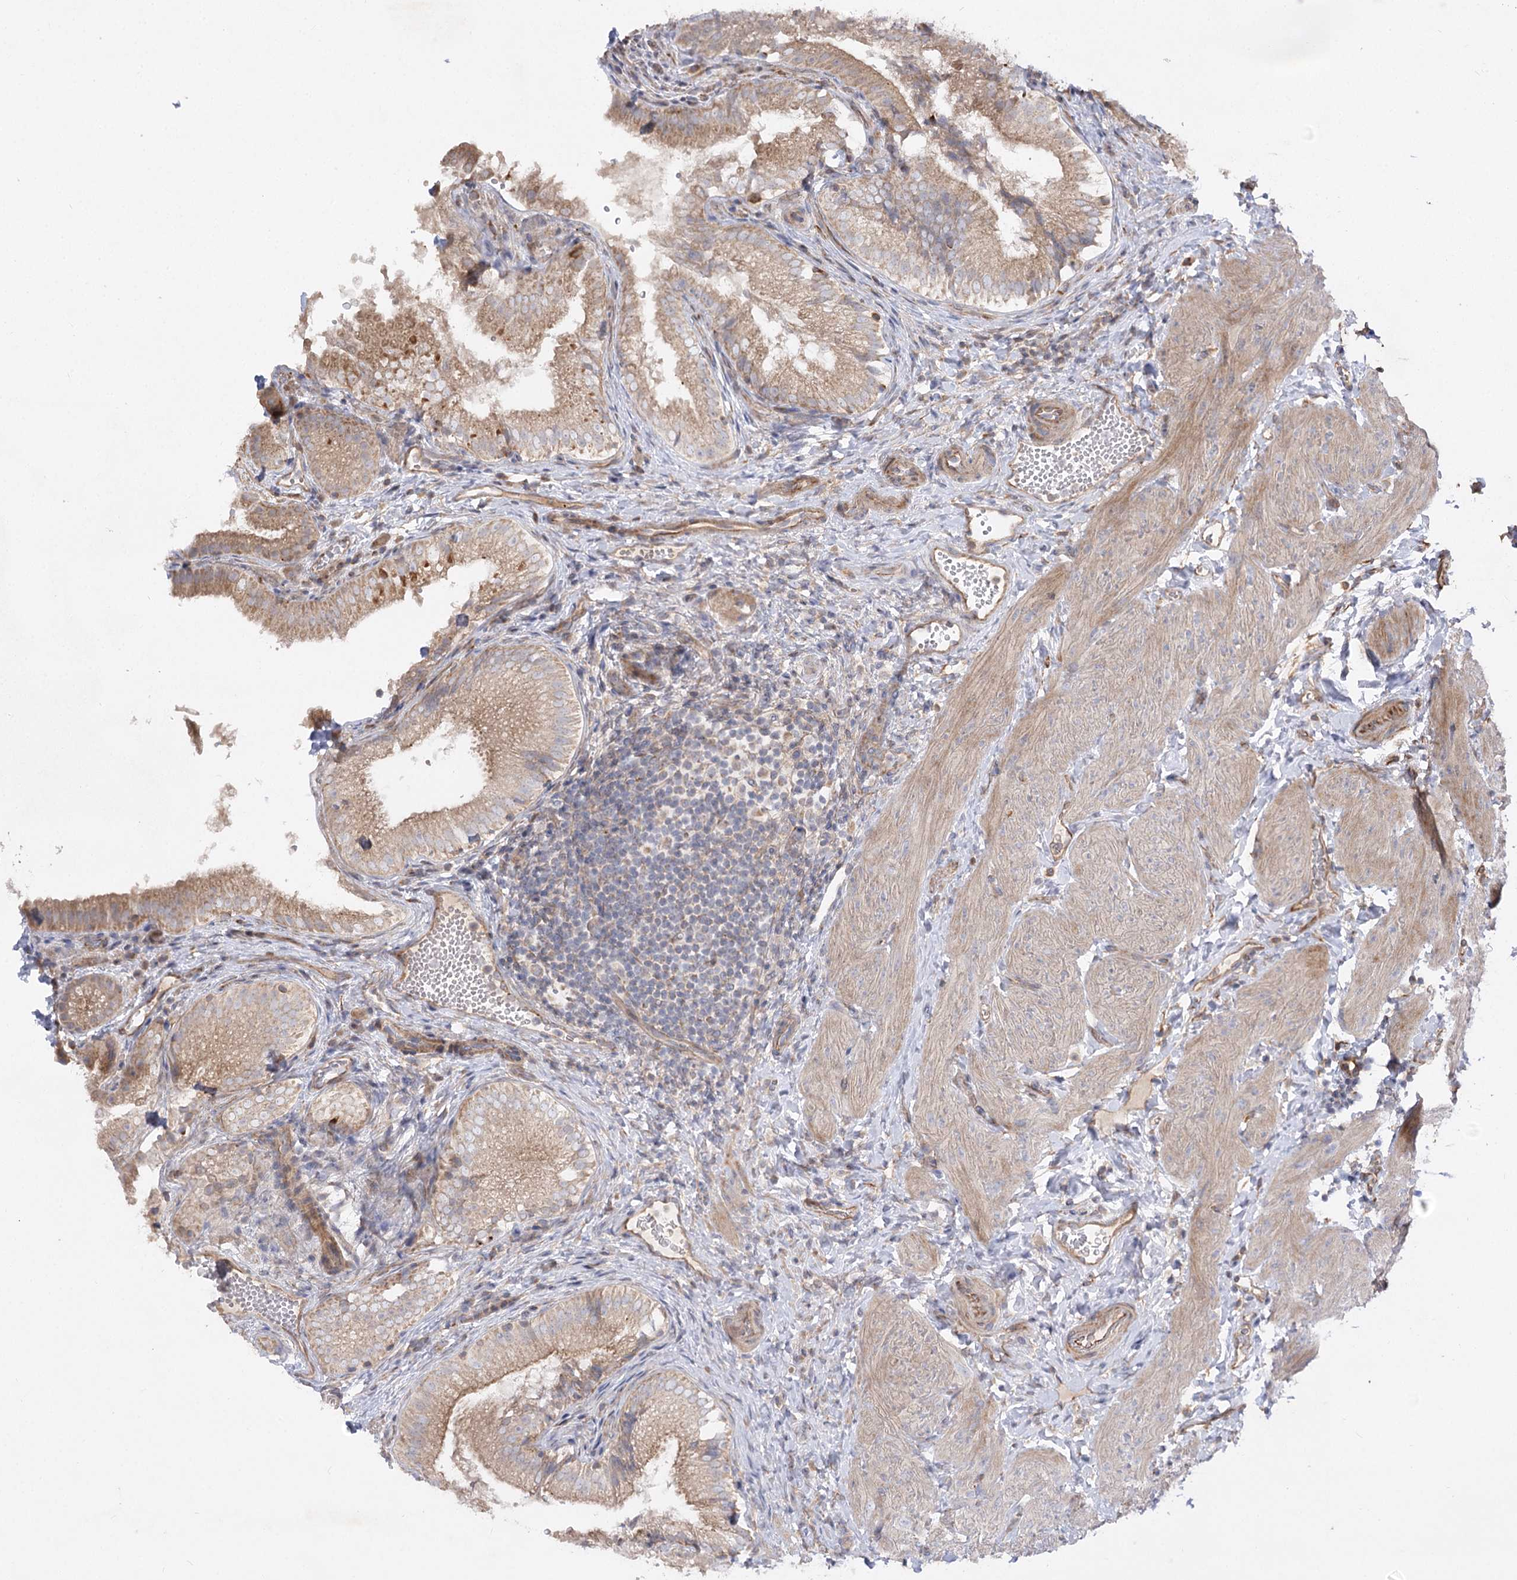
{"staining": {"intensity": "moderate", "quantity": ">75%", "location": "cytoplasmic/membranous"}, "tissue": "gallbladder", "cell_type": "Glandular cells", "image_type": "normal", "snomed": [{"axis": "morphology", "description": "Normal tissue, NOS"}, {"axis": "topography", "description": "Gallbladder"}], "caption": "Protein staining demonstrates moderate cytoplasmic/membranous positivity in approximately >75% of glandular cells in benign gallbladder. Immunohistochemistry stains the protein of interest in brown and the nuclei are stained blue.", "gene": "KIAA0825", "patient": {"sex": "female", "age": 30}}